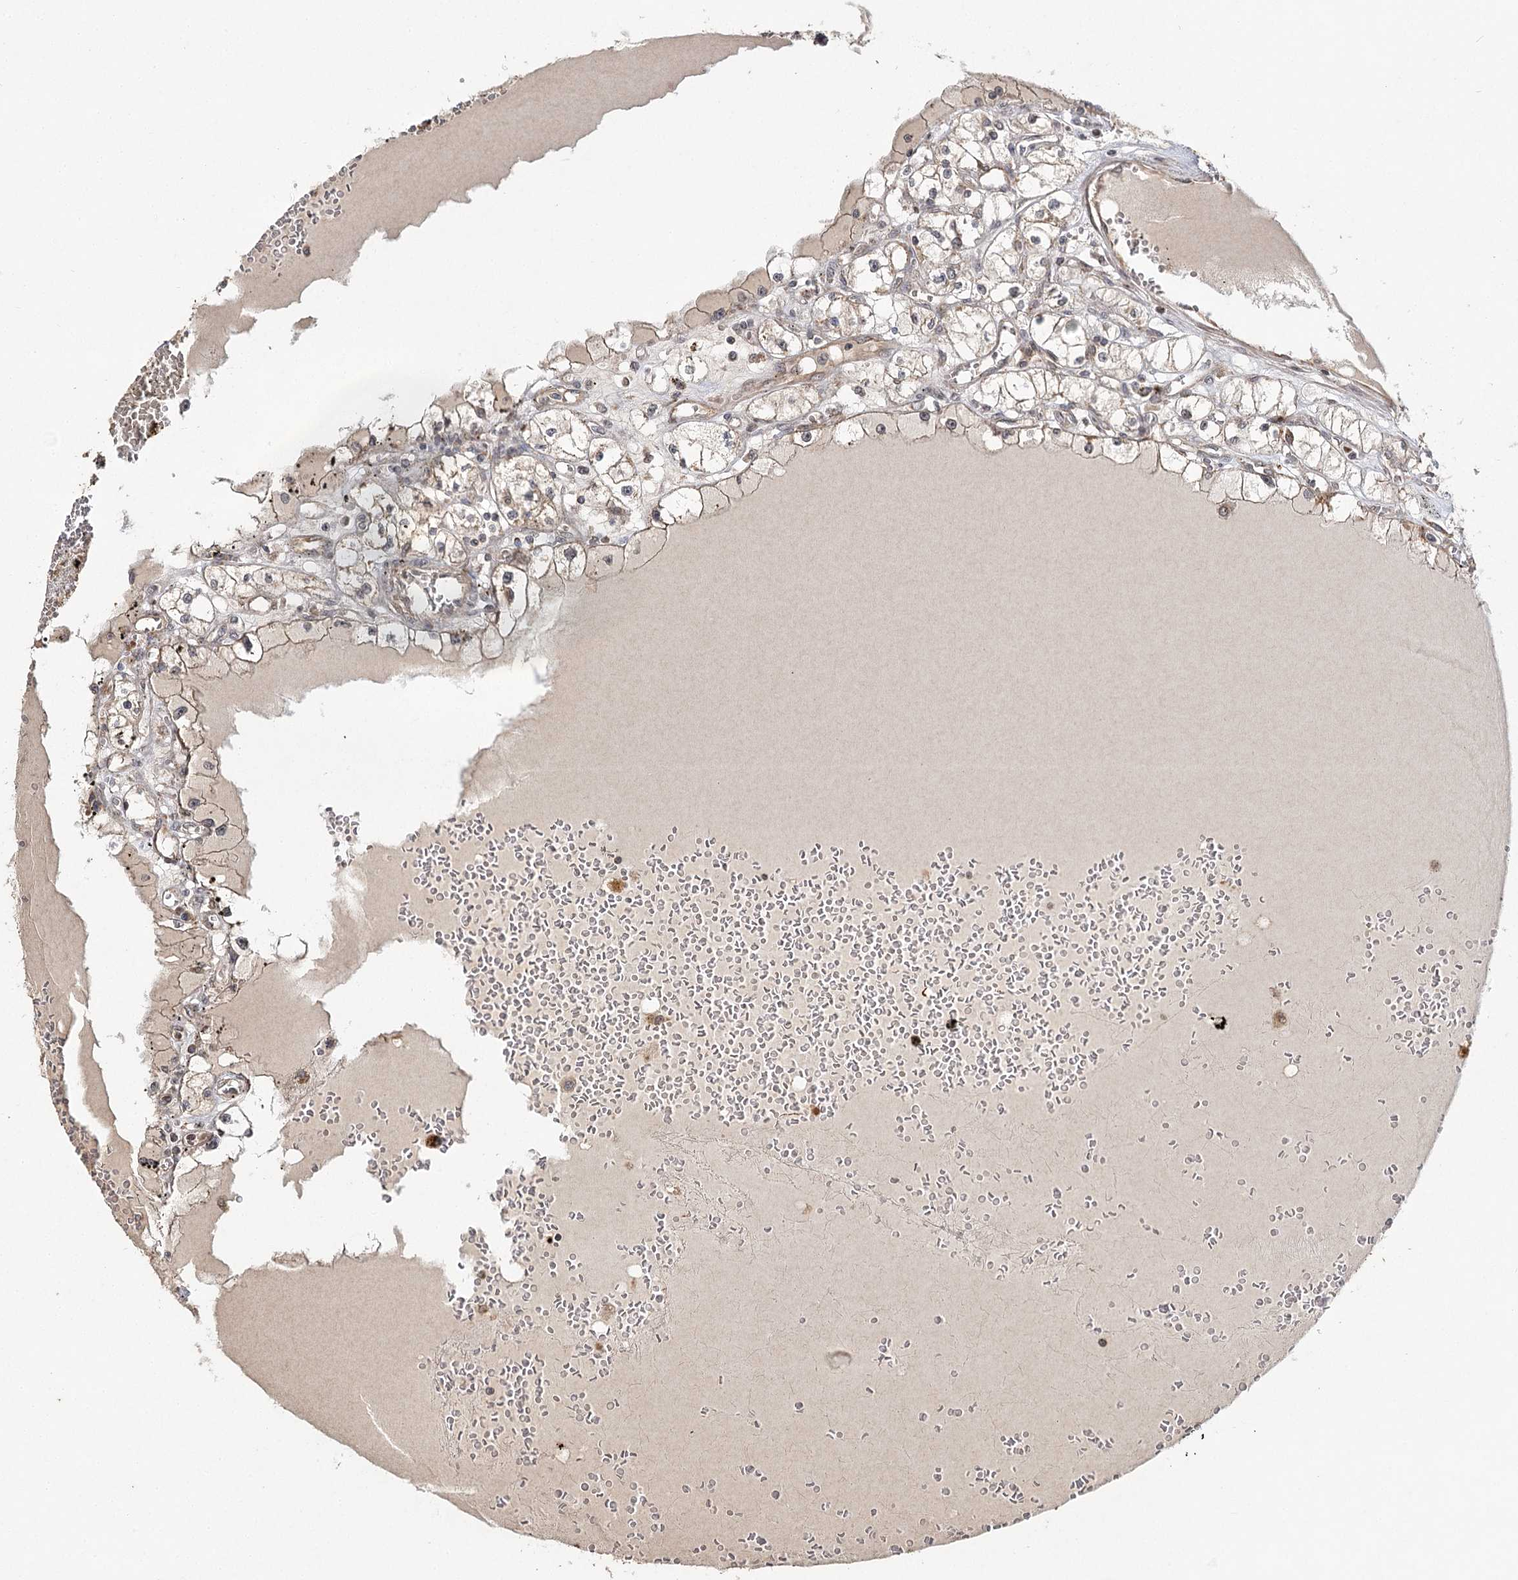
{"staining": {"intensity": "weak", "quantity": "<25%", "location": "cytoplasmic/membranous"}, "tissue": "renal cancer", "cell_type": "Tumor cells", "image_type": "cancer", "snomed": [{"axis": "morphology", "description": "Adenocarcinoma, NOS"}, {"axis": "topography", "description": "Kidney"}], "caption": "The immunohistochemistry (IHC) photomicrograph has no significant positivity in tumor cells of renal cancer (adenocarcinoma) tissue. (DAB (3,3'-diaminobenzidine) IHC visualized using brightfield microscopy, high magnification).", "gene": "ZNRF3", "patient": {"sex": "male", "age": 56}}